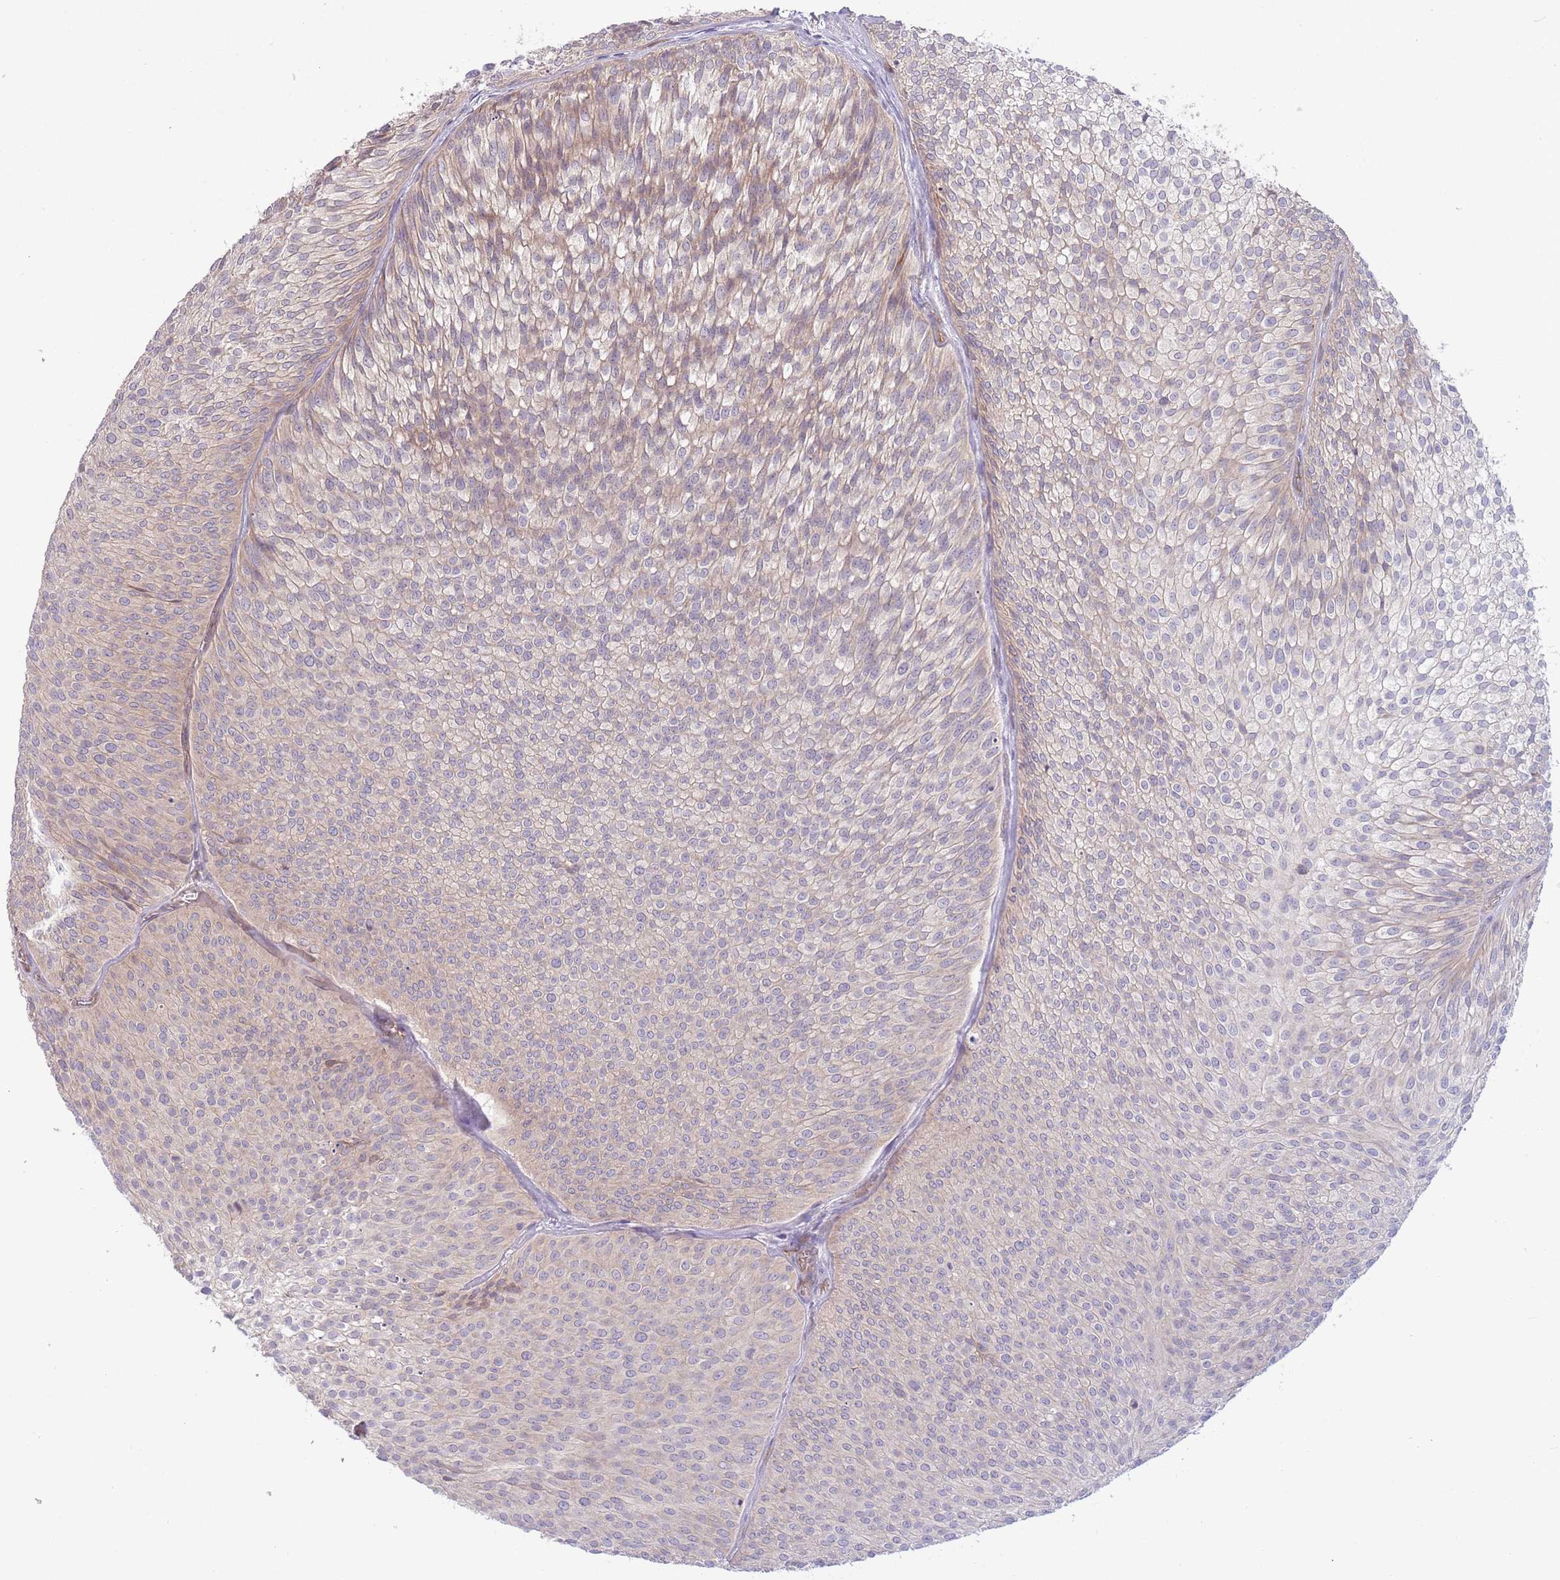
{"staining": {"intensity": "weak", "quantity": "<25%", "location": "cytoplasmic/membranous"}, "tissue": "urothelial cancer", "cell_type": "Tumor cells", "image_type": "cancer", "snomed": [{"axis": "morphology", "description": "Urothelial carcinoma, Low grade"}, {"axis": "topography", "description": "Urinary bladder"}], "caption": "Urothelial cancer stained for a protein using immunohistochemistry (IHC) shows no staining tumor cells.", "gene": "SAV1", "patient": {"sex": "male", "age": 91}}